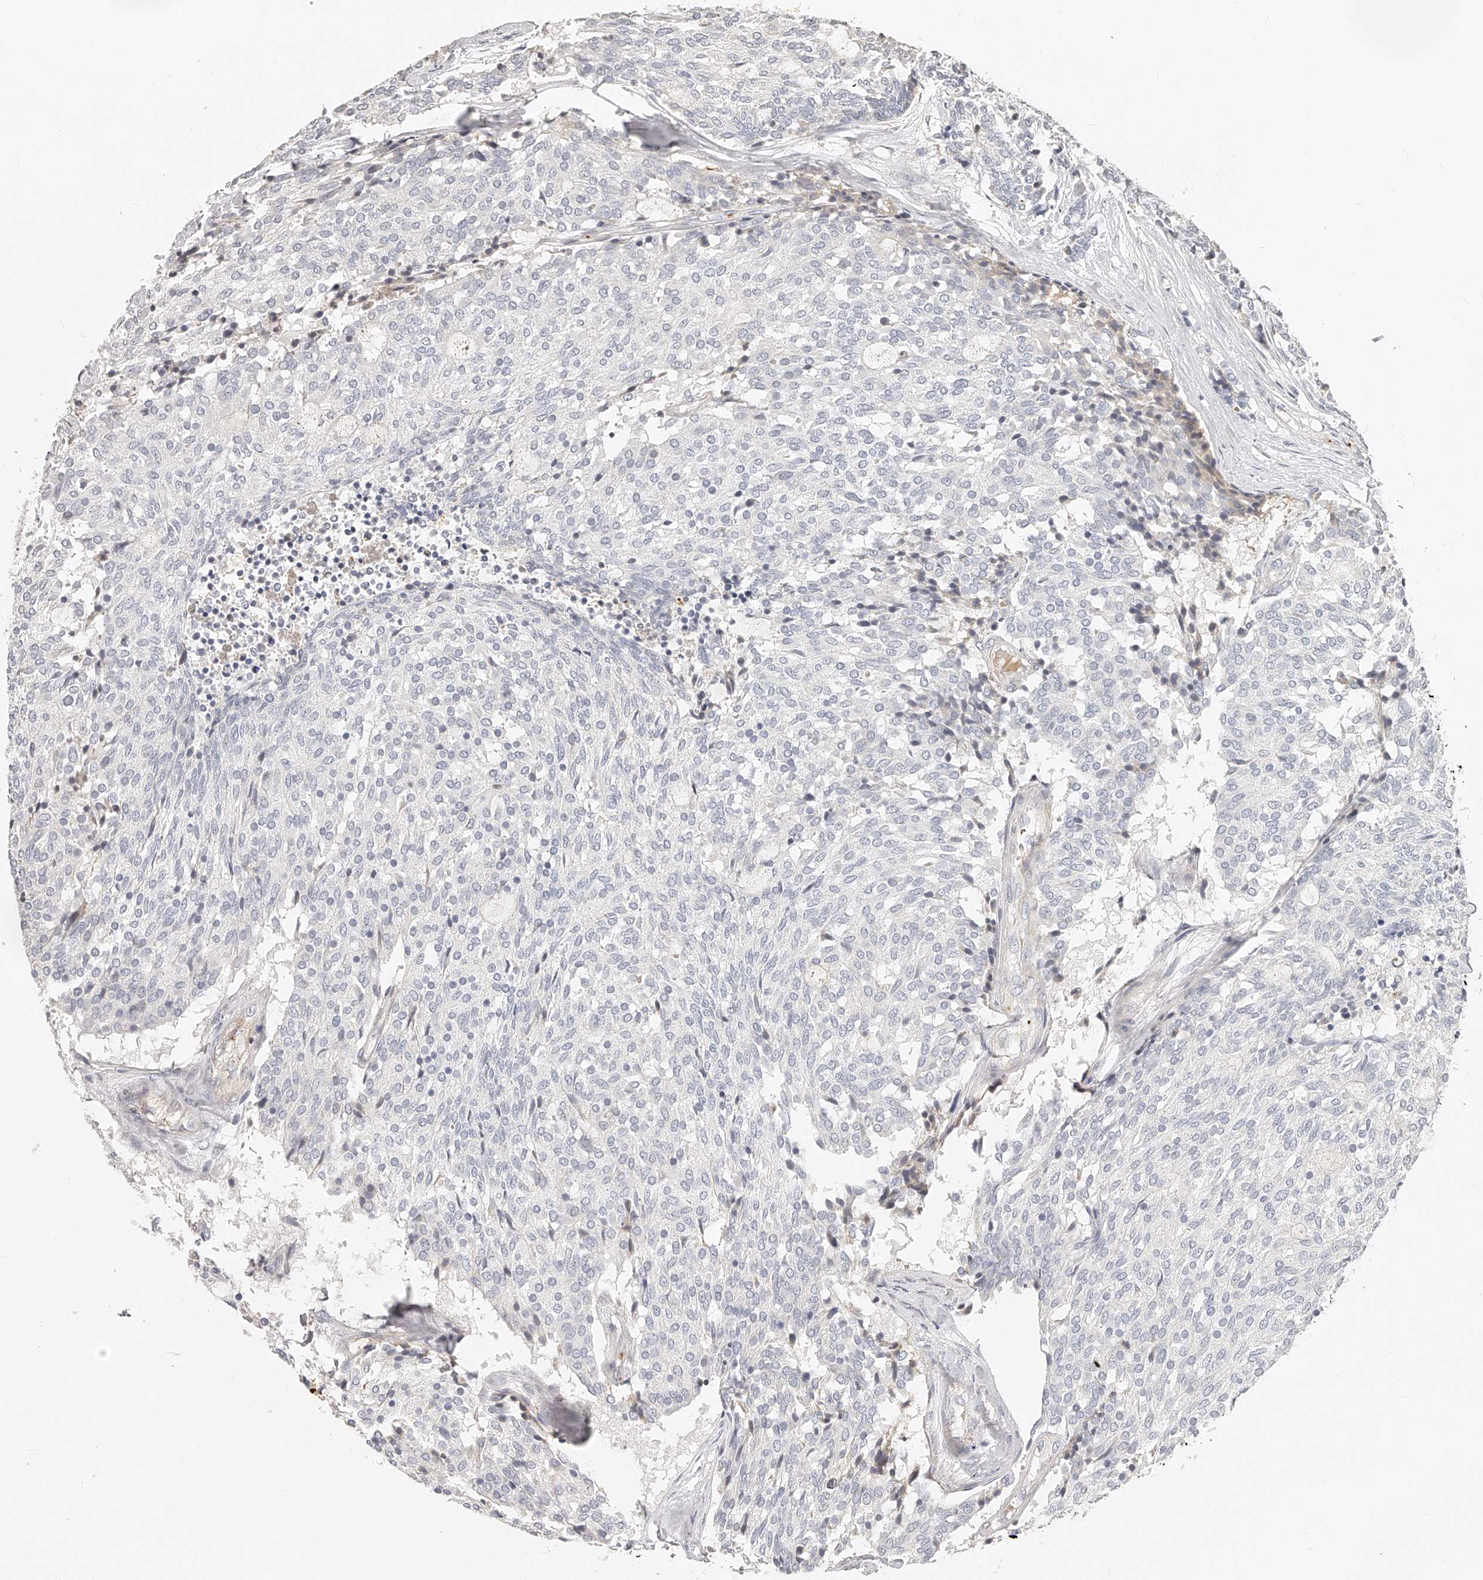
{"staining": {"intensity": "negative", "quantity": "none", "location": "none"}, "tissue": "carcinoid", "cell_type": "Tumor cells", "image_type": "cancer", "snomed": [{"axis": "morphology", "description": "Carcinoid, malignant, NOS"}, {"axis": "topography", "description": "Pancreas"}], "caption": "This is an immunohistochemistry histopathology image of human malignant carcinoid. There is no positivity in tumor cells.", "gene": "ITGB3", "patient": {"sex": "female", "age": 54}}